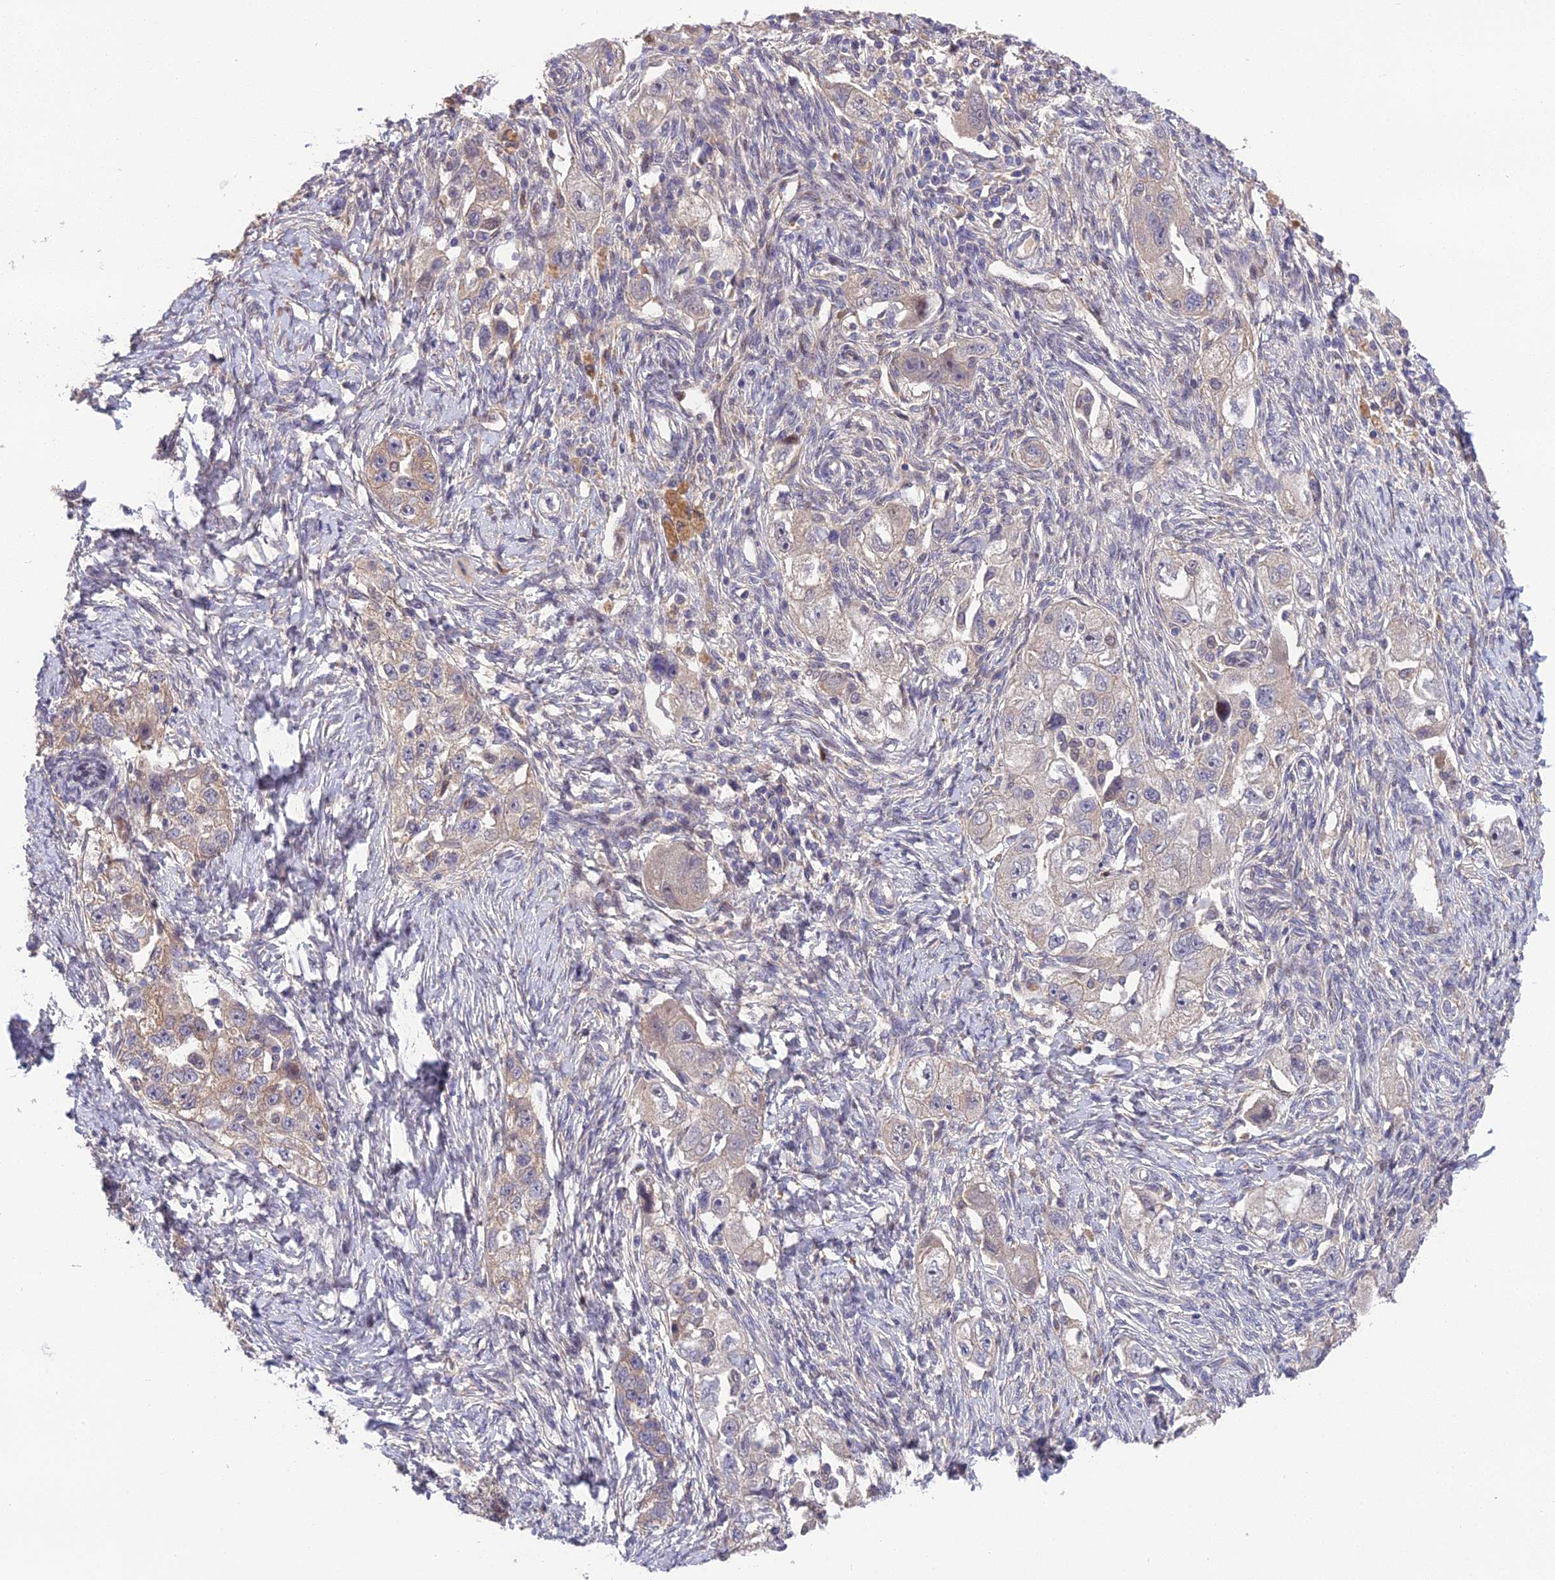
{"staining": {"intensity": "weak", "quantity": "25%-75%", "location": "cytoplasmic/membranous"}, "tissue": "ovarian cancer", "cell_type": "Tumor cells", "image_type": "cancer", "snomed": [{"axis": "morphology", "description": "Carcinoma, NOS"}, {"axis": "morphology", "description": "Cystadenocarcinoma, serous, NOS"}, {"axis": "topography", "description": "Ovary"}], "caption": "Approximately 25%-75% of tumor cells in carcinoma (ovarian) reveal weak cytoplasmic/membranous protein staining as visualized by brown immunohistochemical staining.", "gene": "PUS10", "patient": {"sex": "female", "age": 69}}